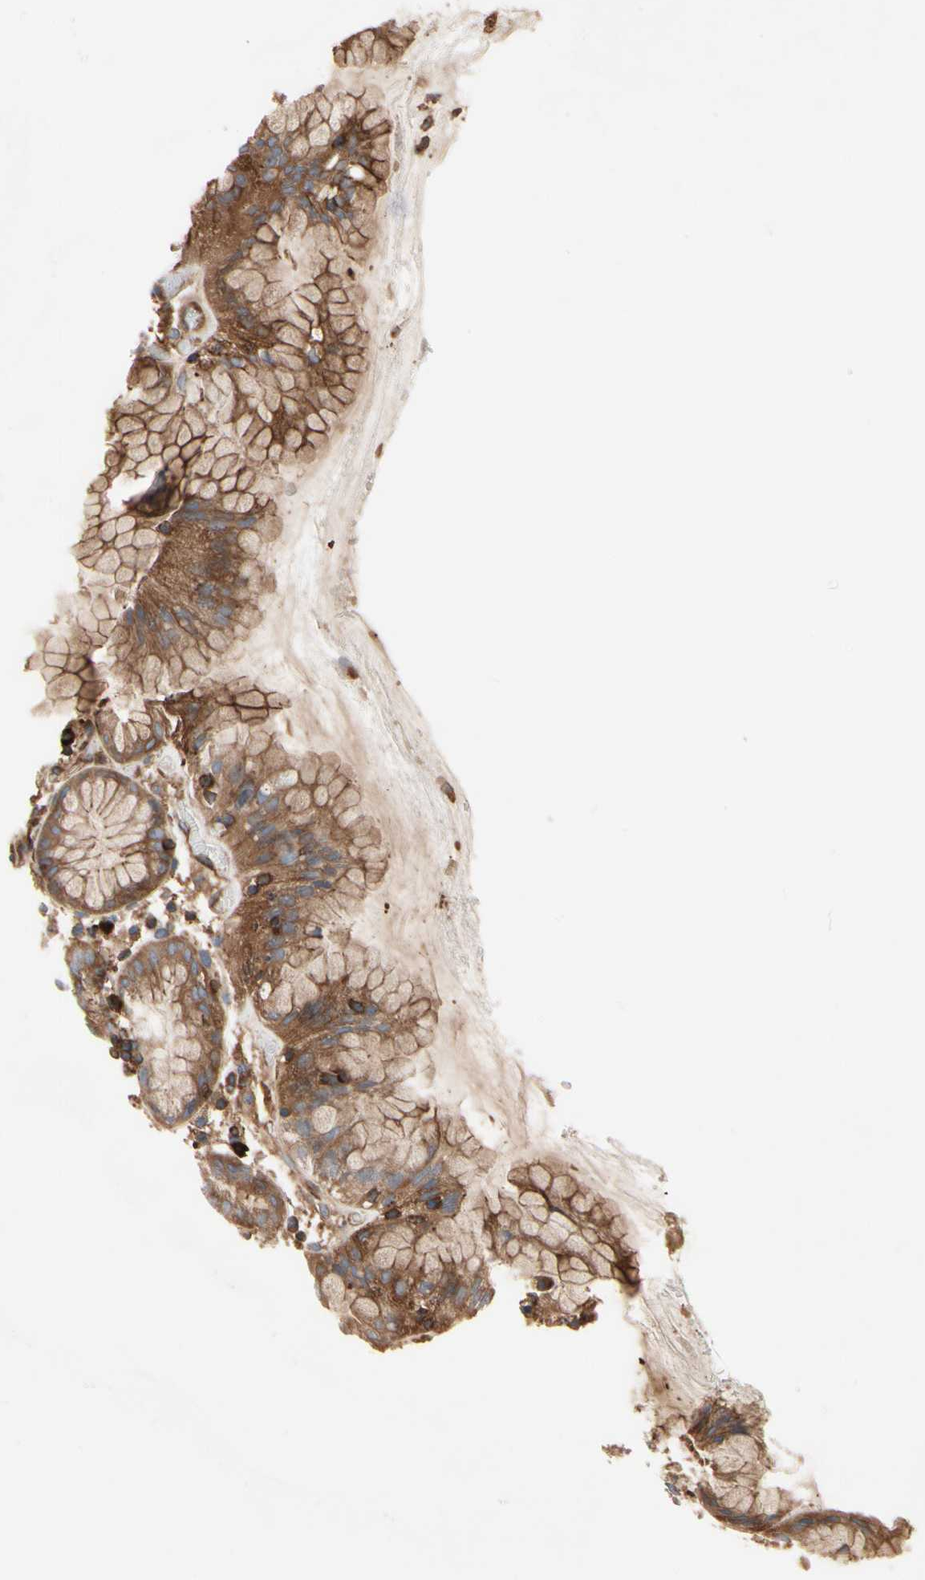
{"staining": {"intensity": "moderate", "quantity": ">75%", "location": "cytoplasmic/membranous"}, "tissue": "stomach", "cell_type": "Glandular cells", "image_type": "normal", "snomed": [{"axis": "morphology", "description": "Normal tissue, NOS"}, {"axis": "topography", "description": "Stomach"}, {"axis": "topography", "description": "Stomach, lower"}], "caption": "Stomach stained with a brown dye exhibits moderate cytoplasmic/membranous positive expression in approximately >75% of glandular cells.", "gene": "ROCK1", "patient": {"sex": "female", "age": 75}}